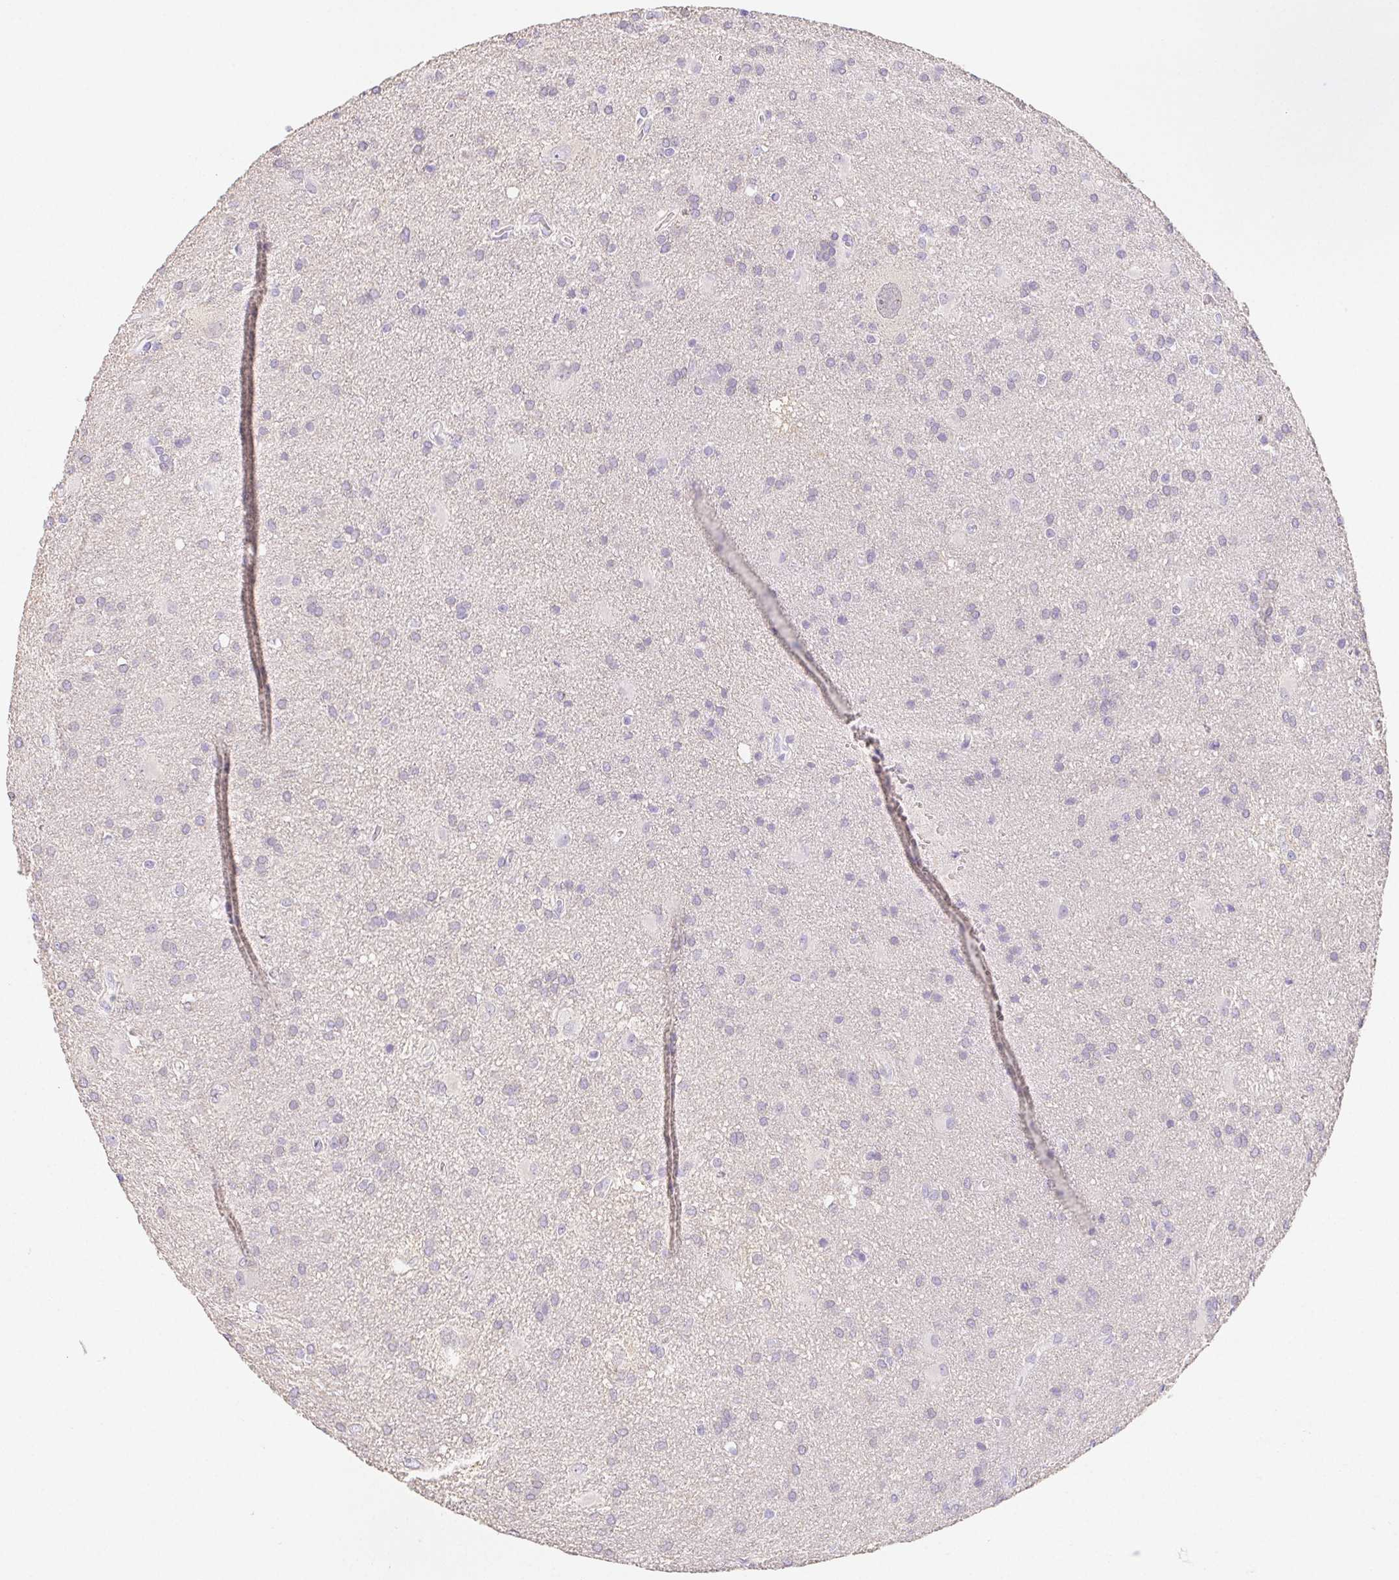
{"staining": {"intensity": "negative", "quantity": "none", "location": "none"}, "tissue": "glioma", "cell_type": "Tumor cells", "image_type": "cancer", "snomed": [{"axis": "morphology", "description": "Glioma, malignant, Low grade"}, {"axis": "topography", "description": "Brain"}], "caption": "A photomicrograph of human glioma is negative for staining in tumor cells. (Brightfield microscopy of DAB (3,3'-diaminobenzidine) immunohistochemistry (IHC) at high magnification).", "gene": "ZBBX", "patient": {"sex": "male", "age": 66}}